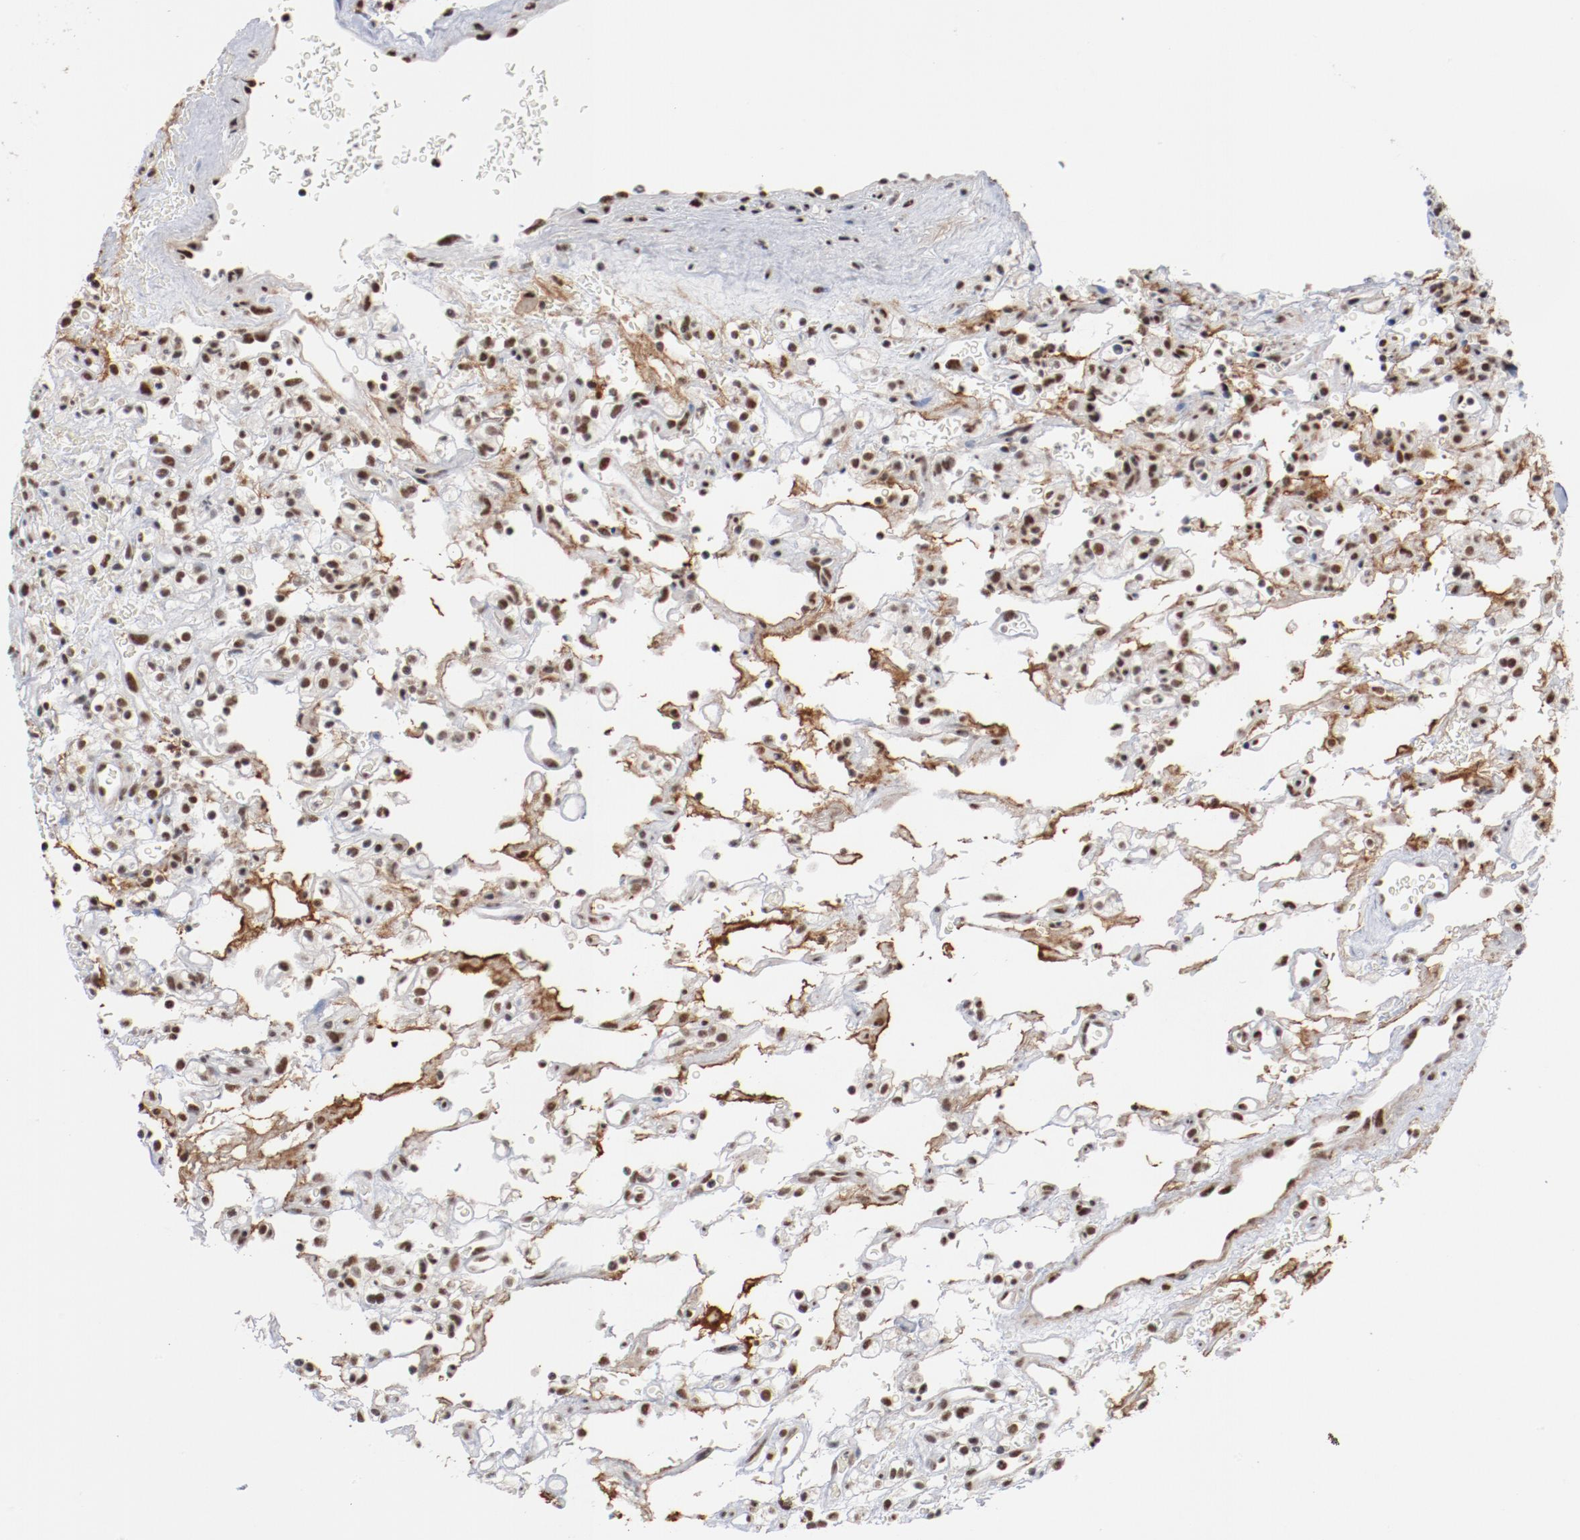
{"staining": {"intensity": "moderate", "quantity": ">75%", "location": "nuclear"}, "tissue": "renal cancer", "cell_type": "Tumor cells", "image_type": "cancer", "snomed": [{"axis": "morphology", "description": "Normal tissue, NOS"}, {"axis": "morphology", "description": "Adenocarcinoma, NOS"}, {"axis": "topography", "description": "Kidney"}], "caption": "IHC photomicrograph of human renal cancer (adenocarcinoma) stained for a protein (brown), which displays medium levels of moderate nuclear staining in about >75% of tumor cells.", "gene": "BUB3", "patient": {"sex": "female", "age": 72}}